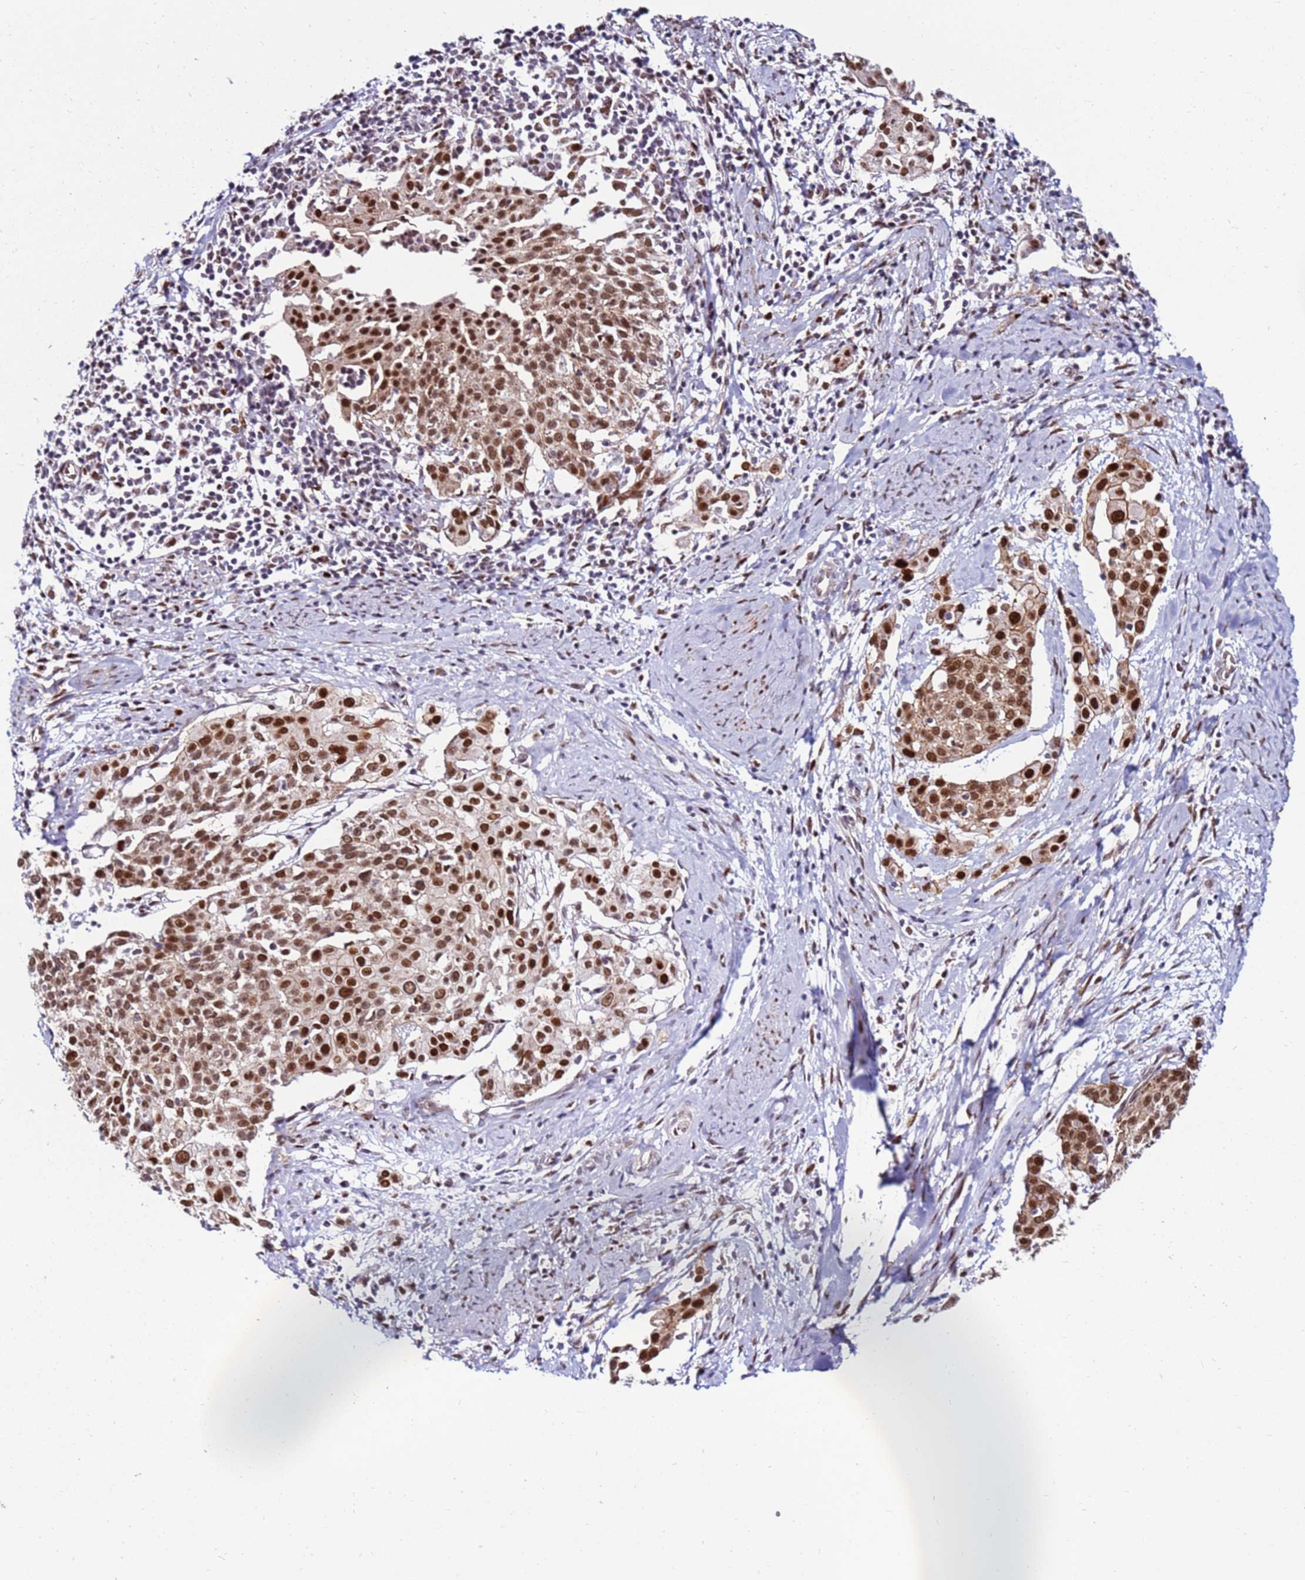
{"staining": {"intensity": "moderate", "quantity": ">75%", "location": "cytoplasmic/membranous,nuclear"}, "tissue": "cervical cancer", "cell_type": "Tumor cells", "image_type": "cancer", "snomed": [{"axis": "morphology", "description": "Squamous cell carcinoma, NOS"}, {"axis": "topography", "description": "Cervix"}], "caption": "Cervical cancer stained with a protein marker displays moderate staining in tumor cells.", "gene": "KPNA4", "patient": {"sex": "female", "age": 44}}